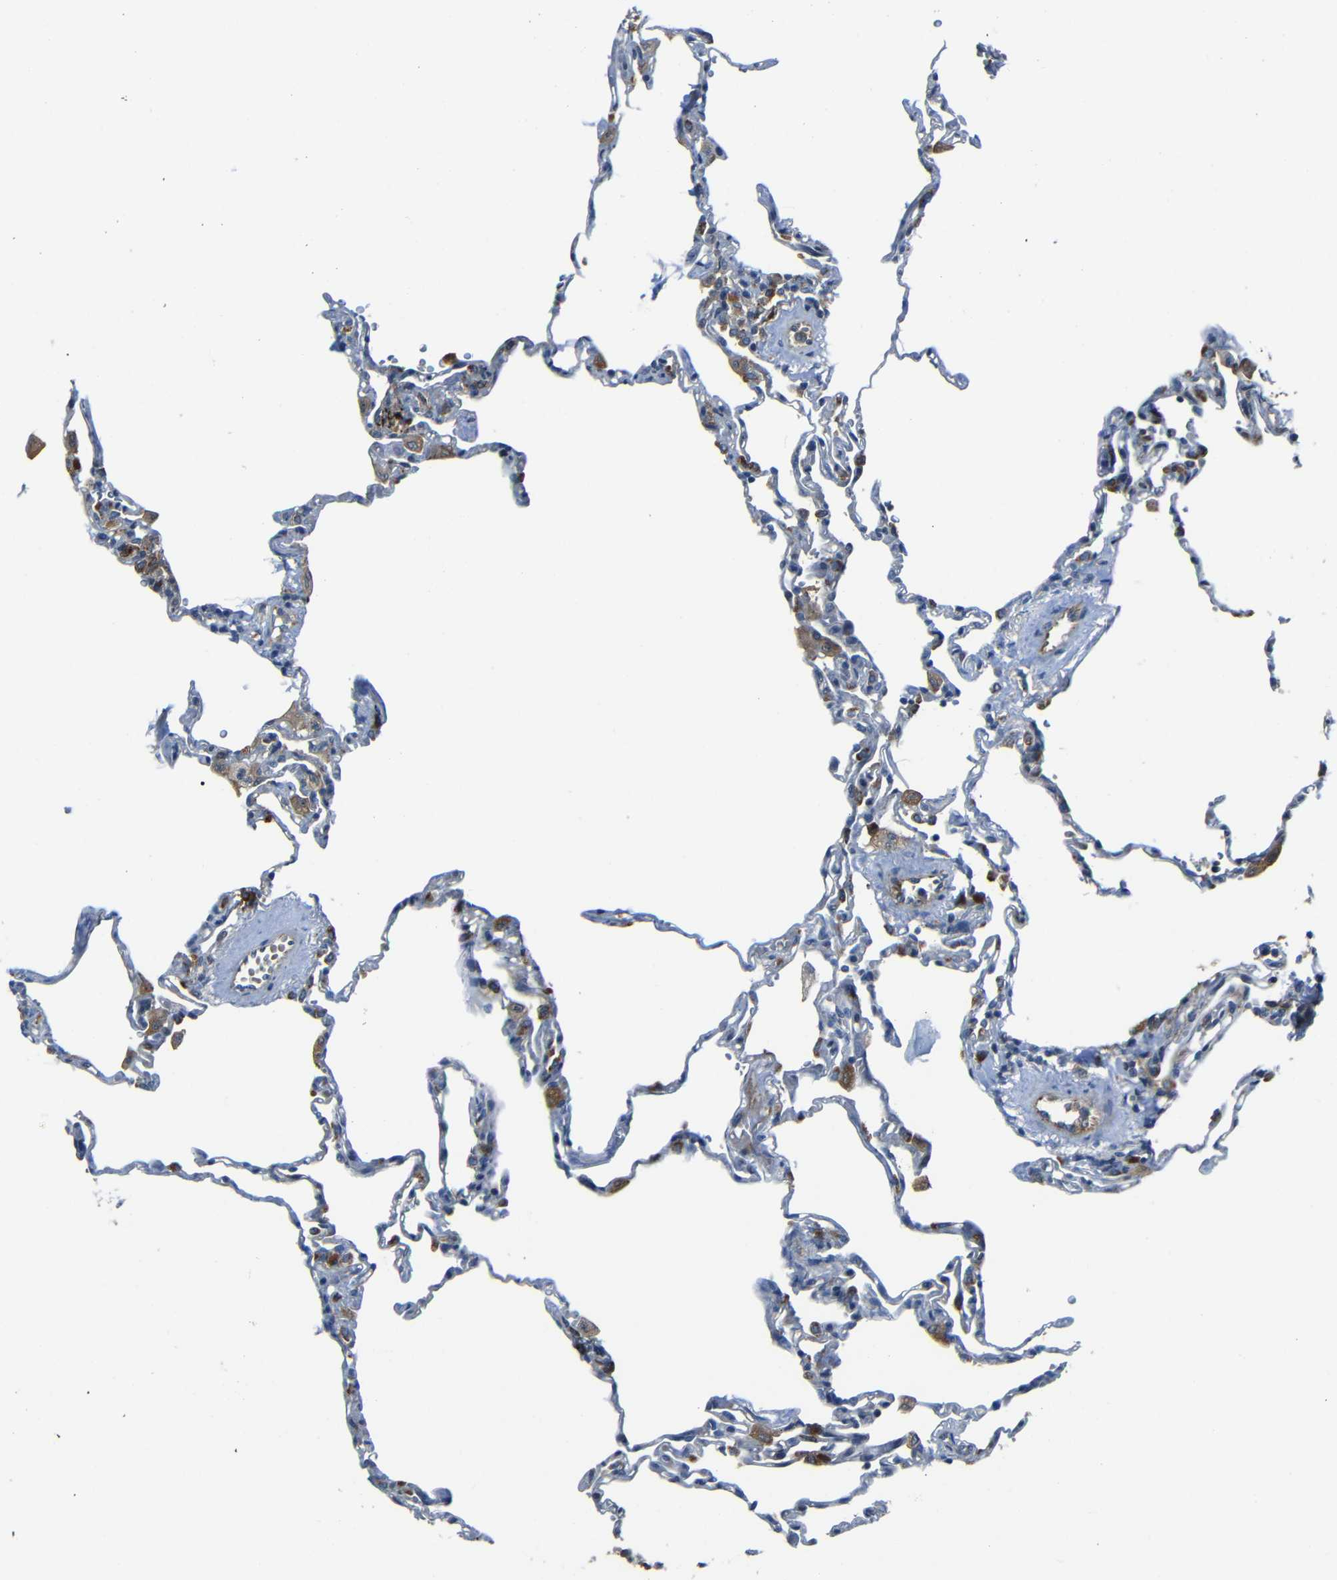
{"staining": {"intensity": "moderate", "quantity": ">75%", "location": "cytoplasmic/membranous"}, "tissue": "lung", "cell_type": "Alveolar cells", "image_type": "normal", "snomed": [{"axis": "morphology", "description": "Normal tissue, NOS"}, {"axis": "topography", "description": "Lung"}], "caption": "DAB immunohistochemical staining of unremarkable human lung demonstrates moderate cytoplasmic/membranous protein positivity in about >75% of alveolar cells.", "gene": "DNAJC5", "patient": {"sex": "male", "age": 59}}